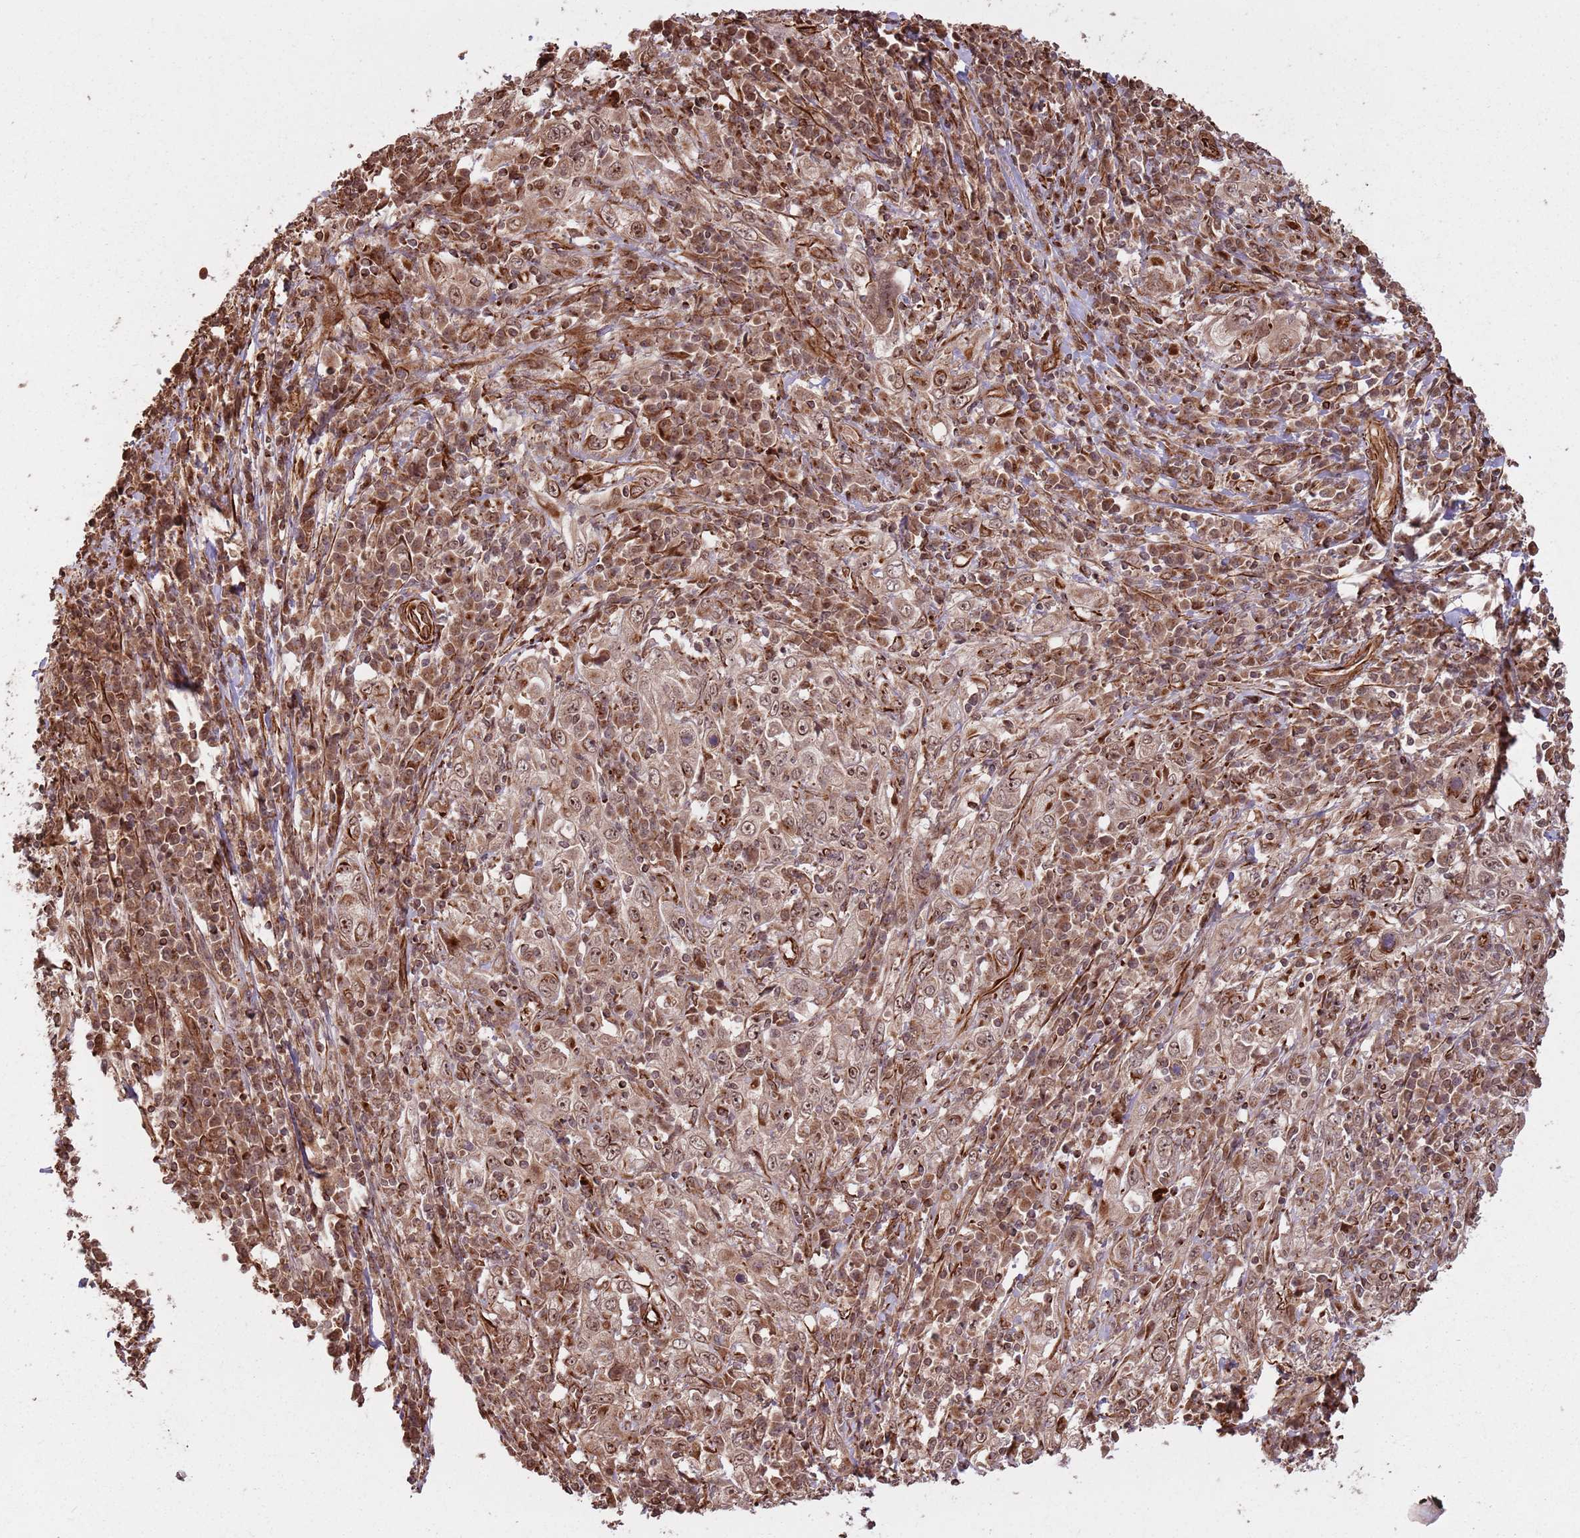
{"staining": {"intensity": "moderate", "quantity": ">75%", "location": "cytoplasmic/membranous,nuclear"}, "tissue": "cervical cancer", "cell_type": "Tumor cells", "image_type": "cancer", "snomed": [{"axis": "morphology", "description": "Squamous cell carcinoma, NOS"}, {"axis": "topography", "description": "Cervix"}], "caption": "Squamous cell carcinoma (cervical) was stained to show a protein in brown. There is medium levels of moderate cytoplasmic/membranous and nuclear expression in about >75% of tumor cells. The protein is stained brown, and the nuclei are stained in blue (DAB (3,3'-diaminobenzidine) IHC with brightfield microscopy, high magnification).", "gene": "ADAMTS3", "patient": {"sex": "female", "age": 46}}